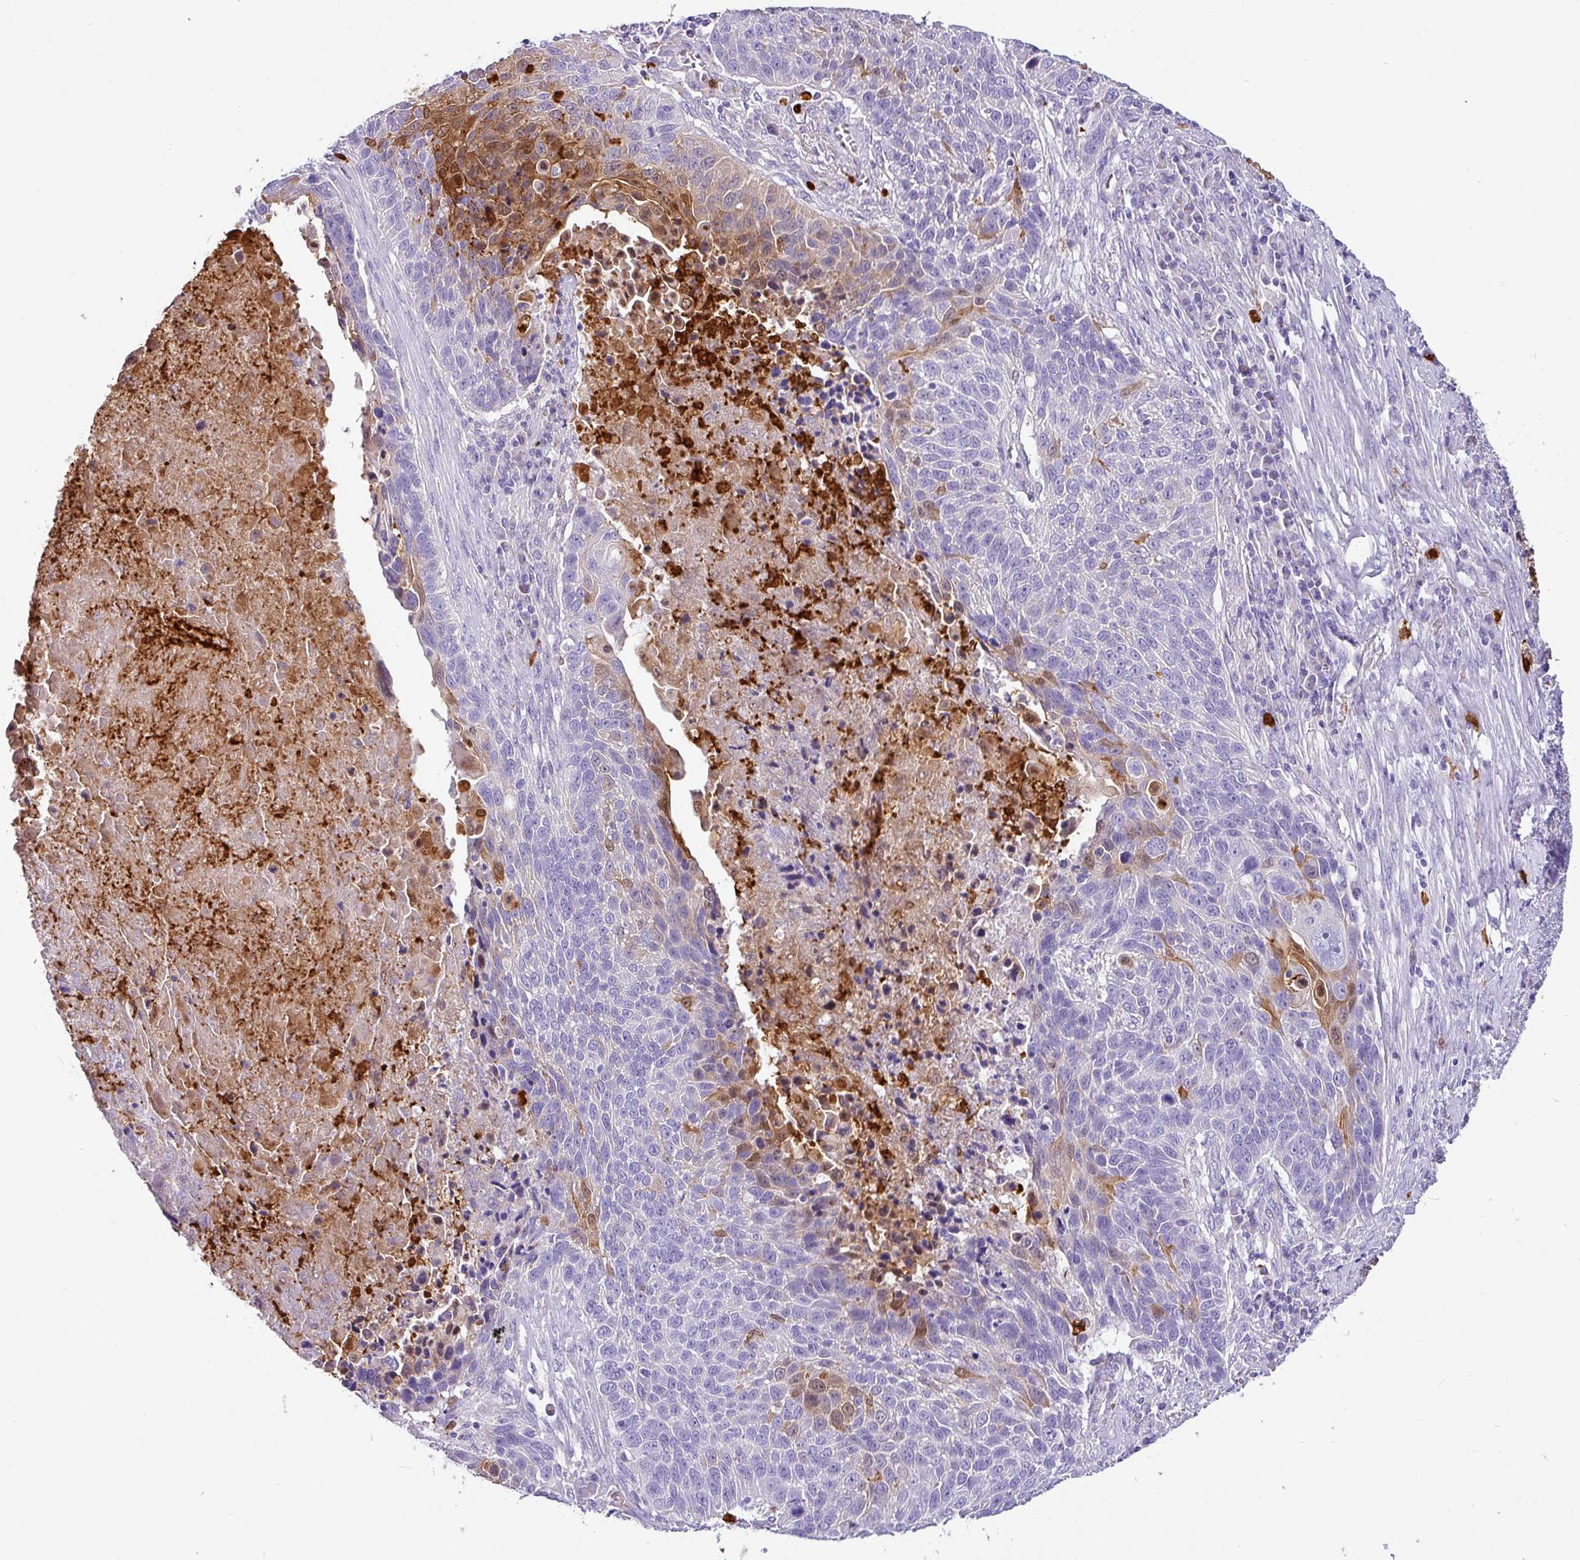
{"staining": {"intensity": "moderate", "quantity": "<25%", "location": "cytoplasmic/membranous,nuclear"}, "tissue": "lung cancer", "cell_type": "Tumor cells", "image_type": "cancer", "snomed": [{"axis": "morphology", "description": "Squamous cell carcinoma, NOS"}, {"axis": "topography", "description": "Lung"}], "caption": "This histopathology image exhibits immunohistochemistry staining of human lung squamous cell carcinoma, with low moderate cytoplasmic/membranous and nuclear expression in approximately <25% of tumor cells.", "gene": "SH2D3C", "patient": {"sex": "male", "age": 78}}